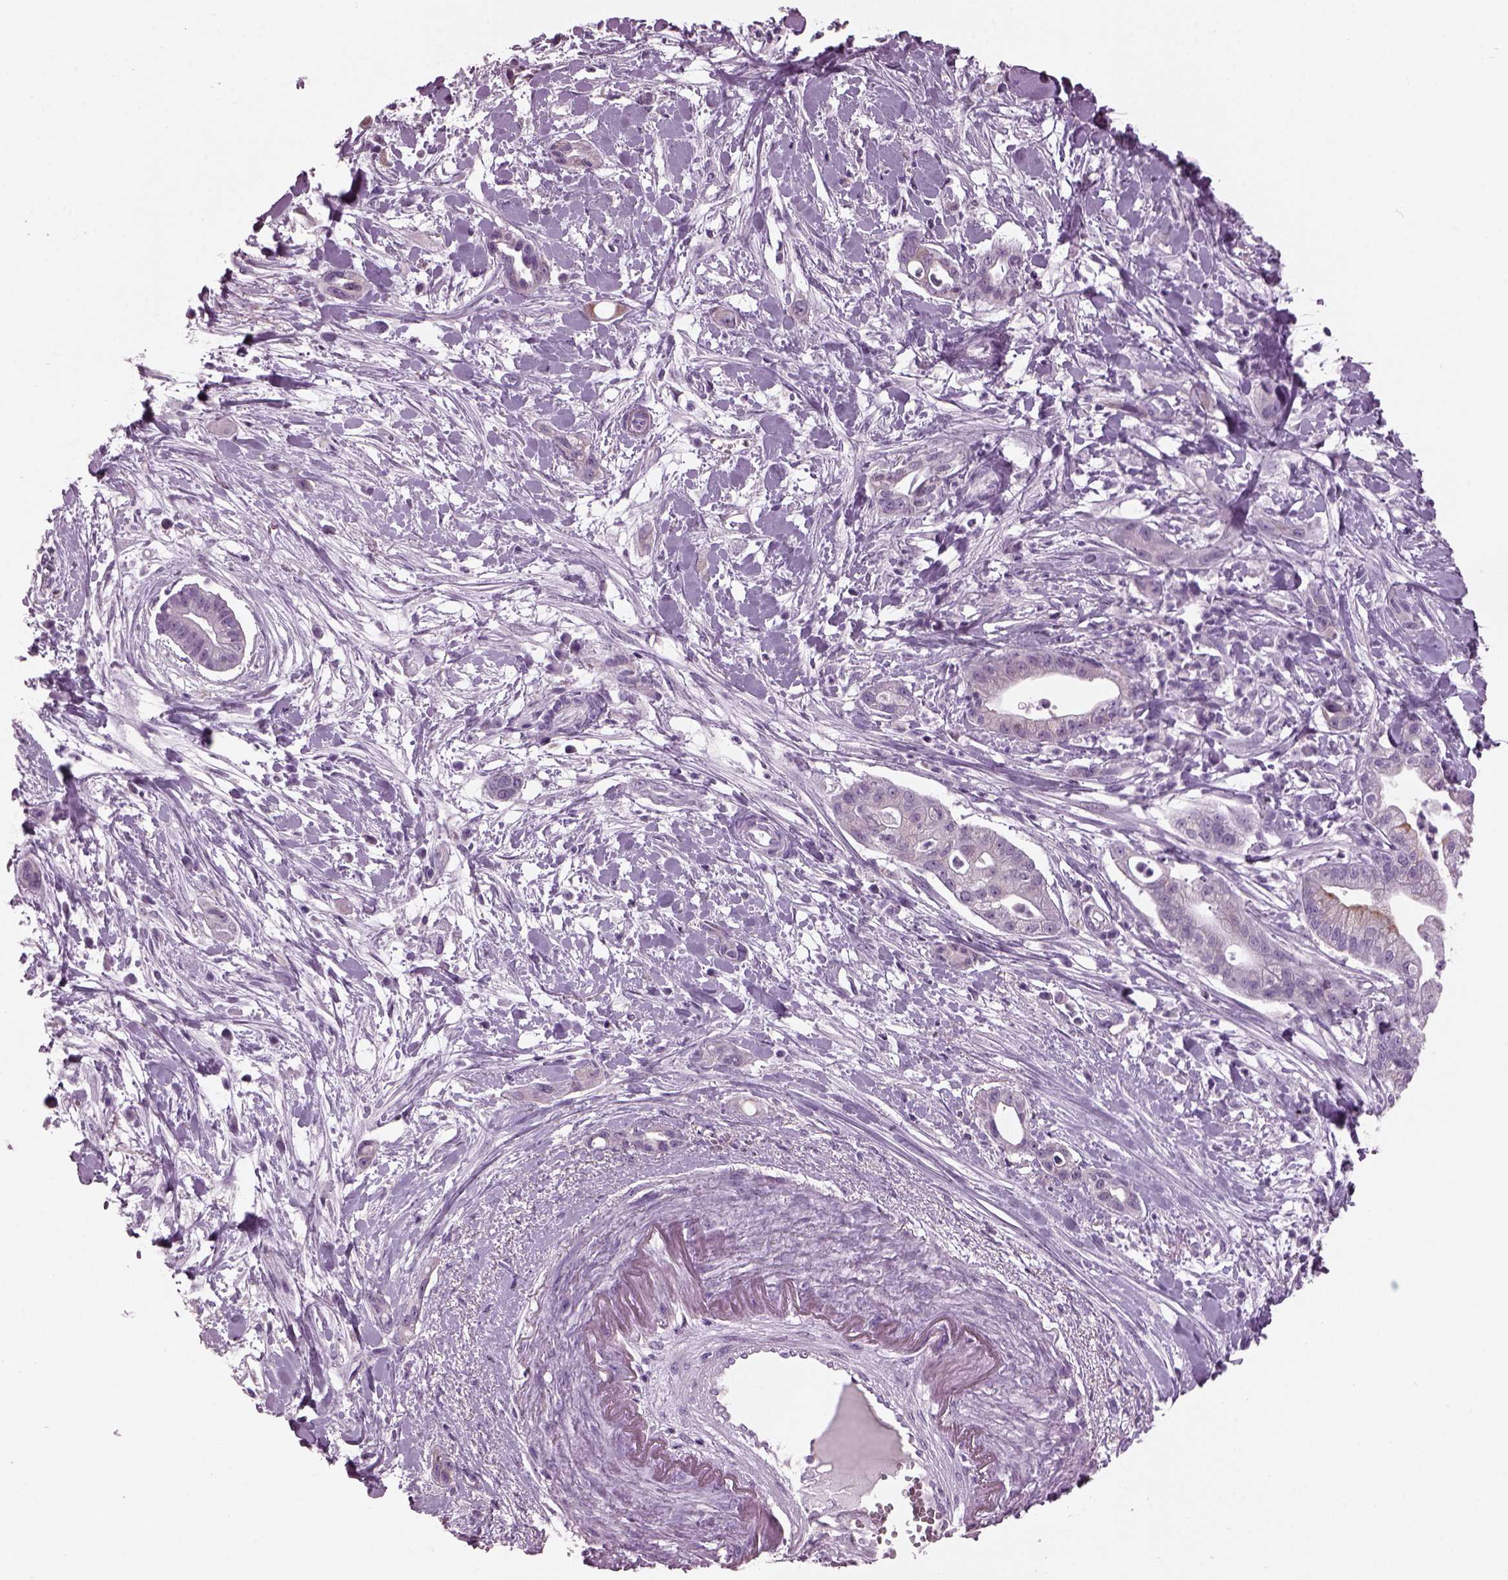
{"staining": {"intensity": "negative", "quantity": "none", "location": "none"}, "tissue": "pancreatic cancer", "cell_type": "Tumor cells", "image_type": "cancer", "snomed": [{"axis": "morphology", "description": "Normal tissue, NOS"}, {"axis": "morphology", "description": "Adenocarcinoma, NOS"}, {"axis": "topography", "description": "Lymph node"}, {"axis": "topography", "description": "Pancreas"}], "caption": "The image reveals no staining of tumor cells in adenocarcinoma (pancreatic).", "gene": "PRR9", "patient": {"sex": "female", "age": 58}}